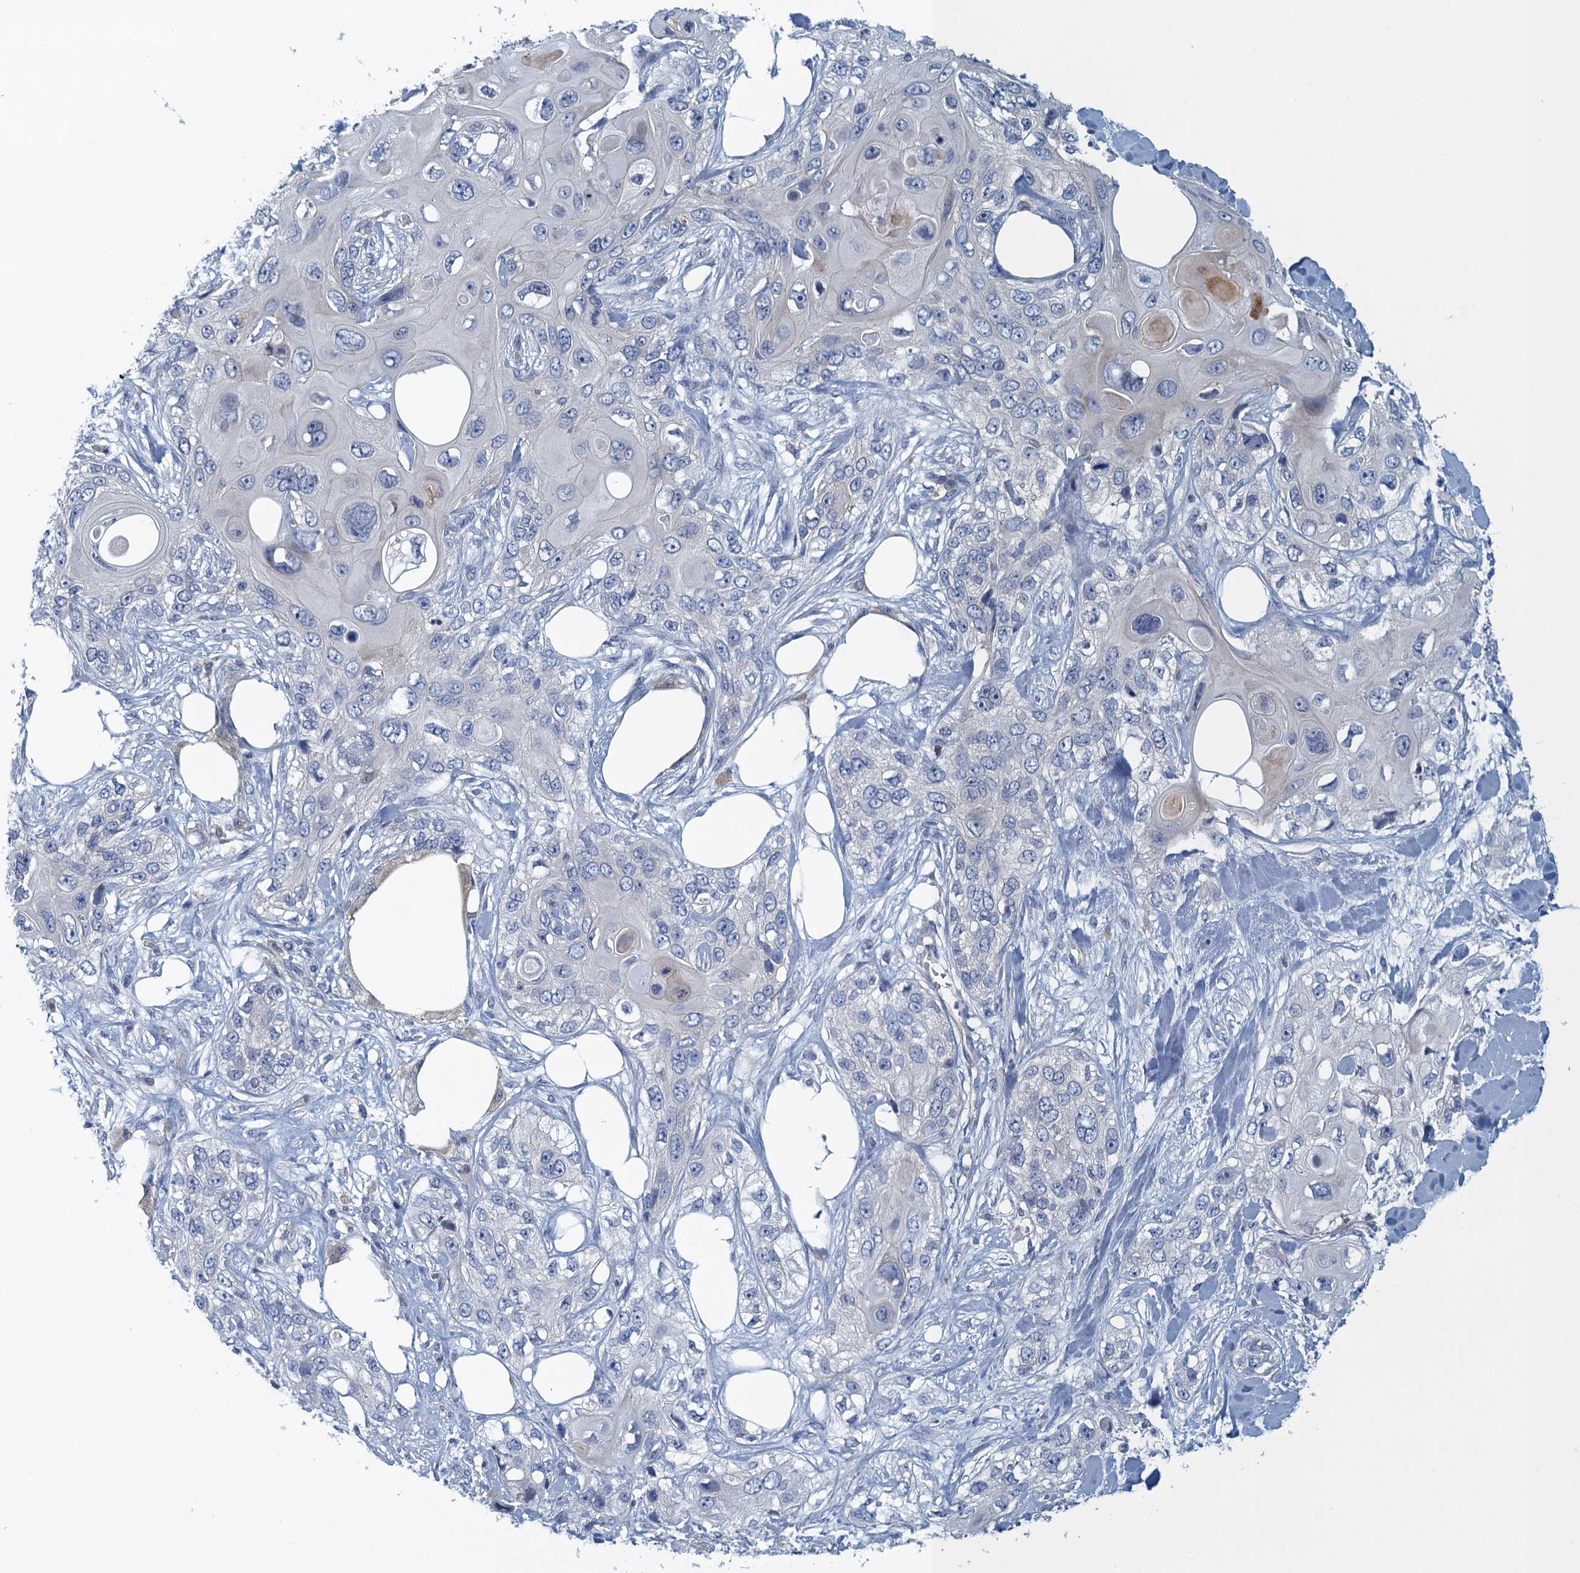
{"staining": {"intensity": "moderate", "quantity": "<25%", "location": "cytoplasmic/membranous"}, "tissue": "skin cancer", "cell_type": "Tumor cells", "image_type": "cancer", "snomed": [{"axis": "morphology", "description": "Normal tissue, NOS"}, {"axis": "morphology", "description": "Squamous cell carcinoma, NOS"}, {"axis": "topography", "description": "Skin"}], "caption": "High-power microscopy captured an immunohistochemistry (IHC) image of skin squamous cell carcinoma, revealing moderate cytoplasmic/membranous staining in about <25% of tumor cells.", "gene": "NCKAP1L", "patient": {"sex": "male", "age": 72}}